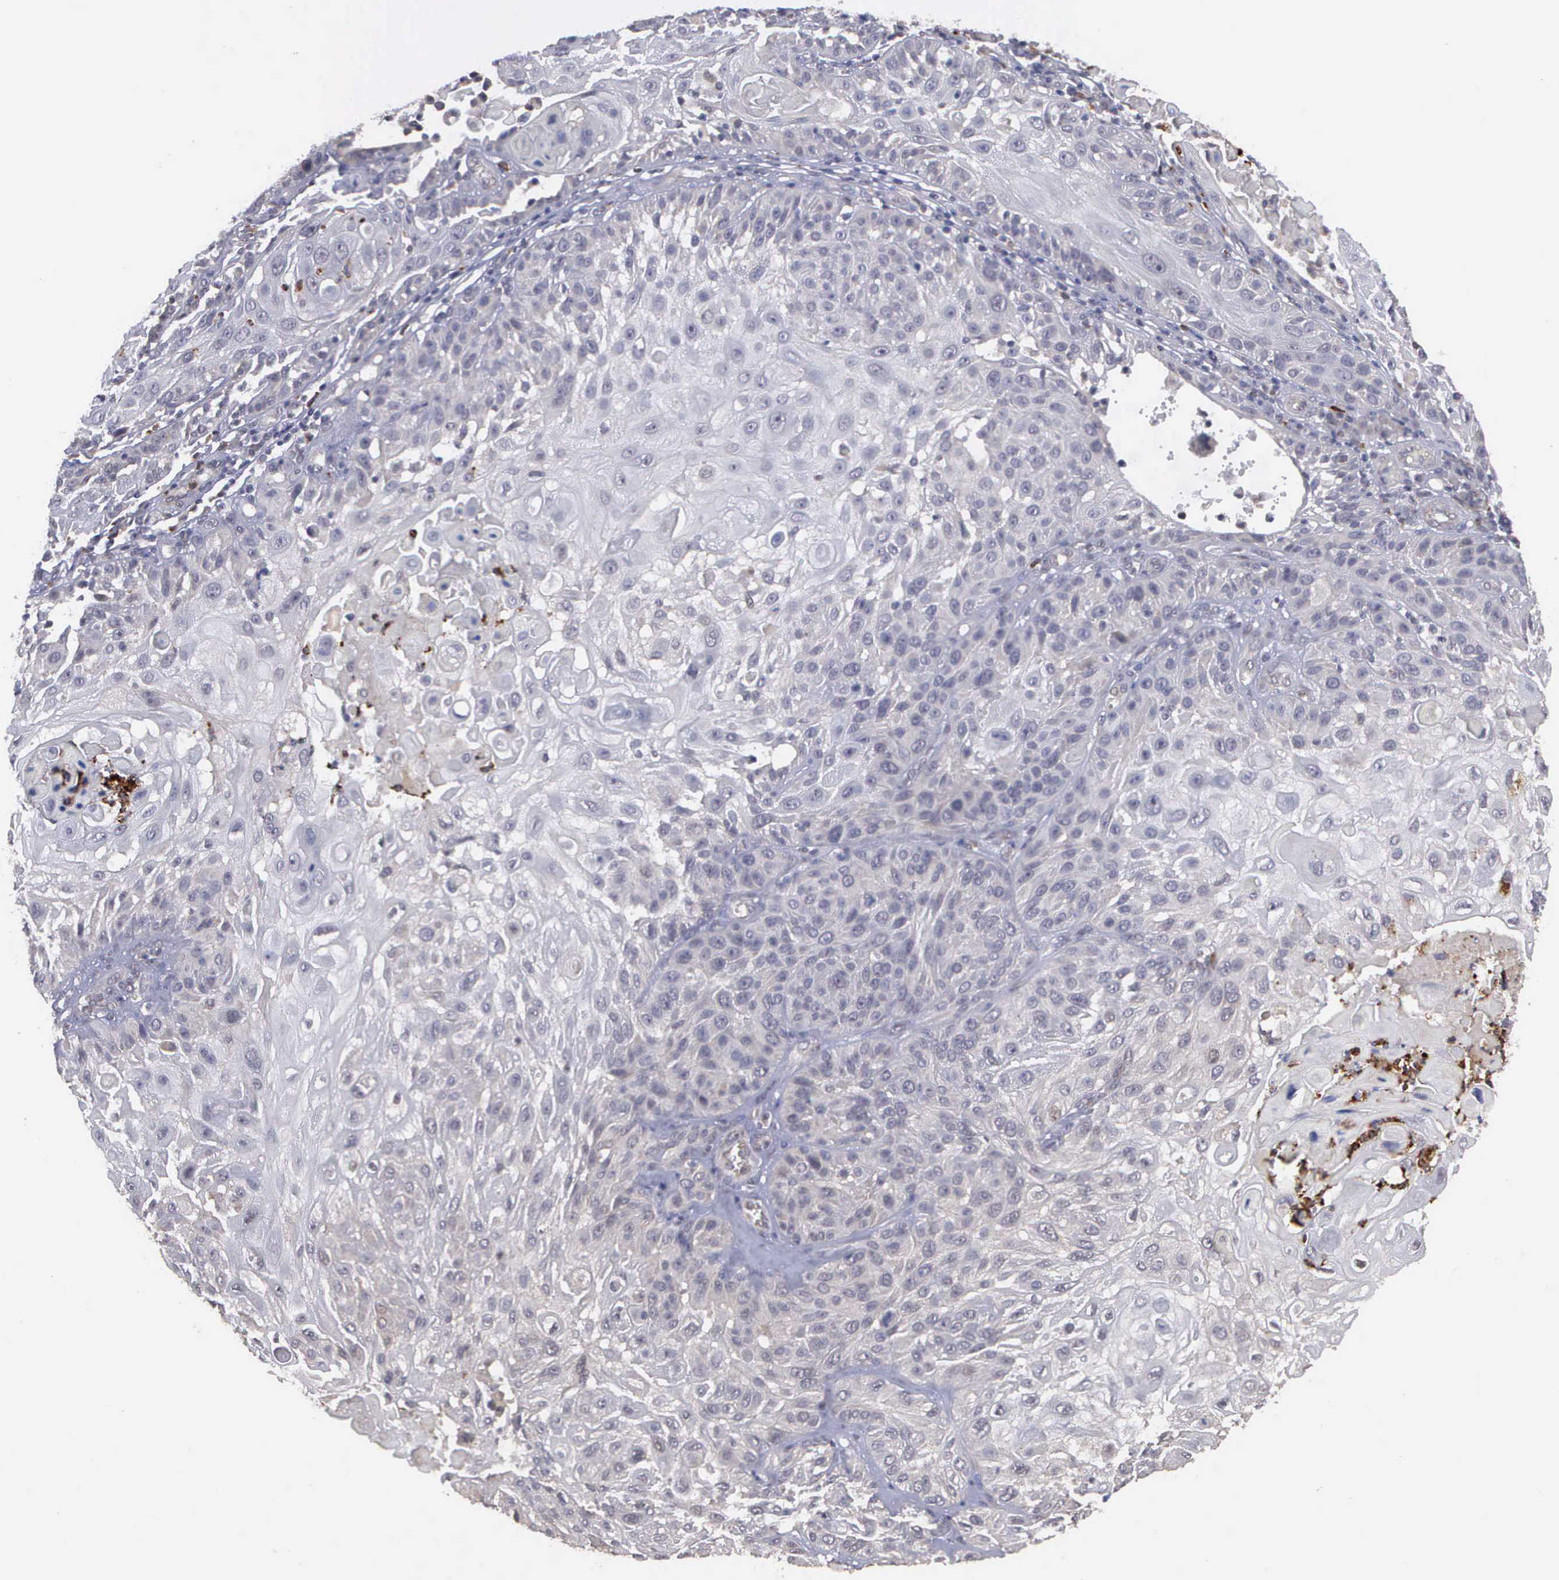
{"staining": {"intensity": "weak", "quantity": "<25%", "location": "cytoplasmic/membranous"}, "tissue": "skin cancer", "cell_type": "Tumor cells", "image_type": "cancer", "snomed": [{"axis": "morphology", "description": "Squamous cell carcinoma, NOS"}, {"axis": "topography", "description": "Skin"}], "caption": "Tumor cells show no significant protein expression in skin squamous cell carcinoma.", "gene": "MAP3K9", "patient": {"sex": "female", "age": 89}}